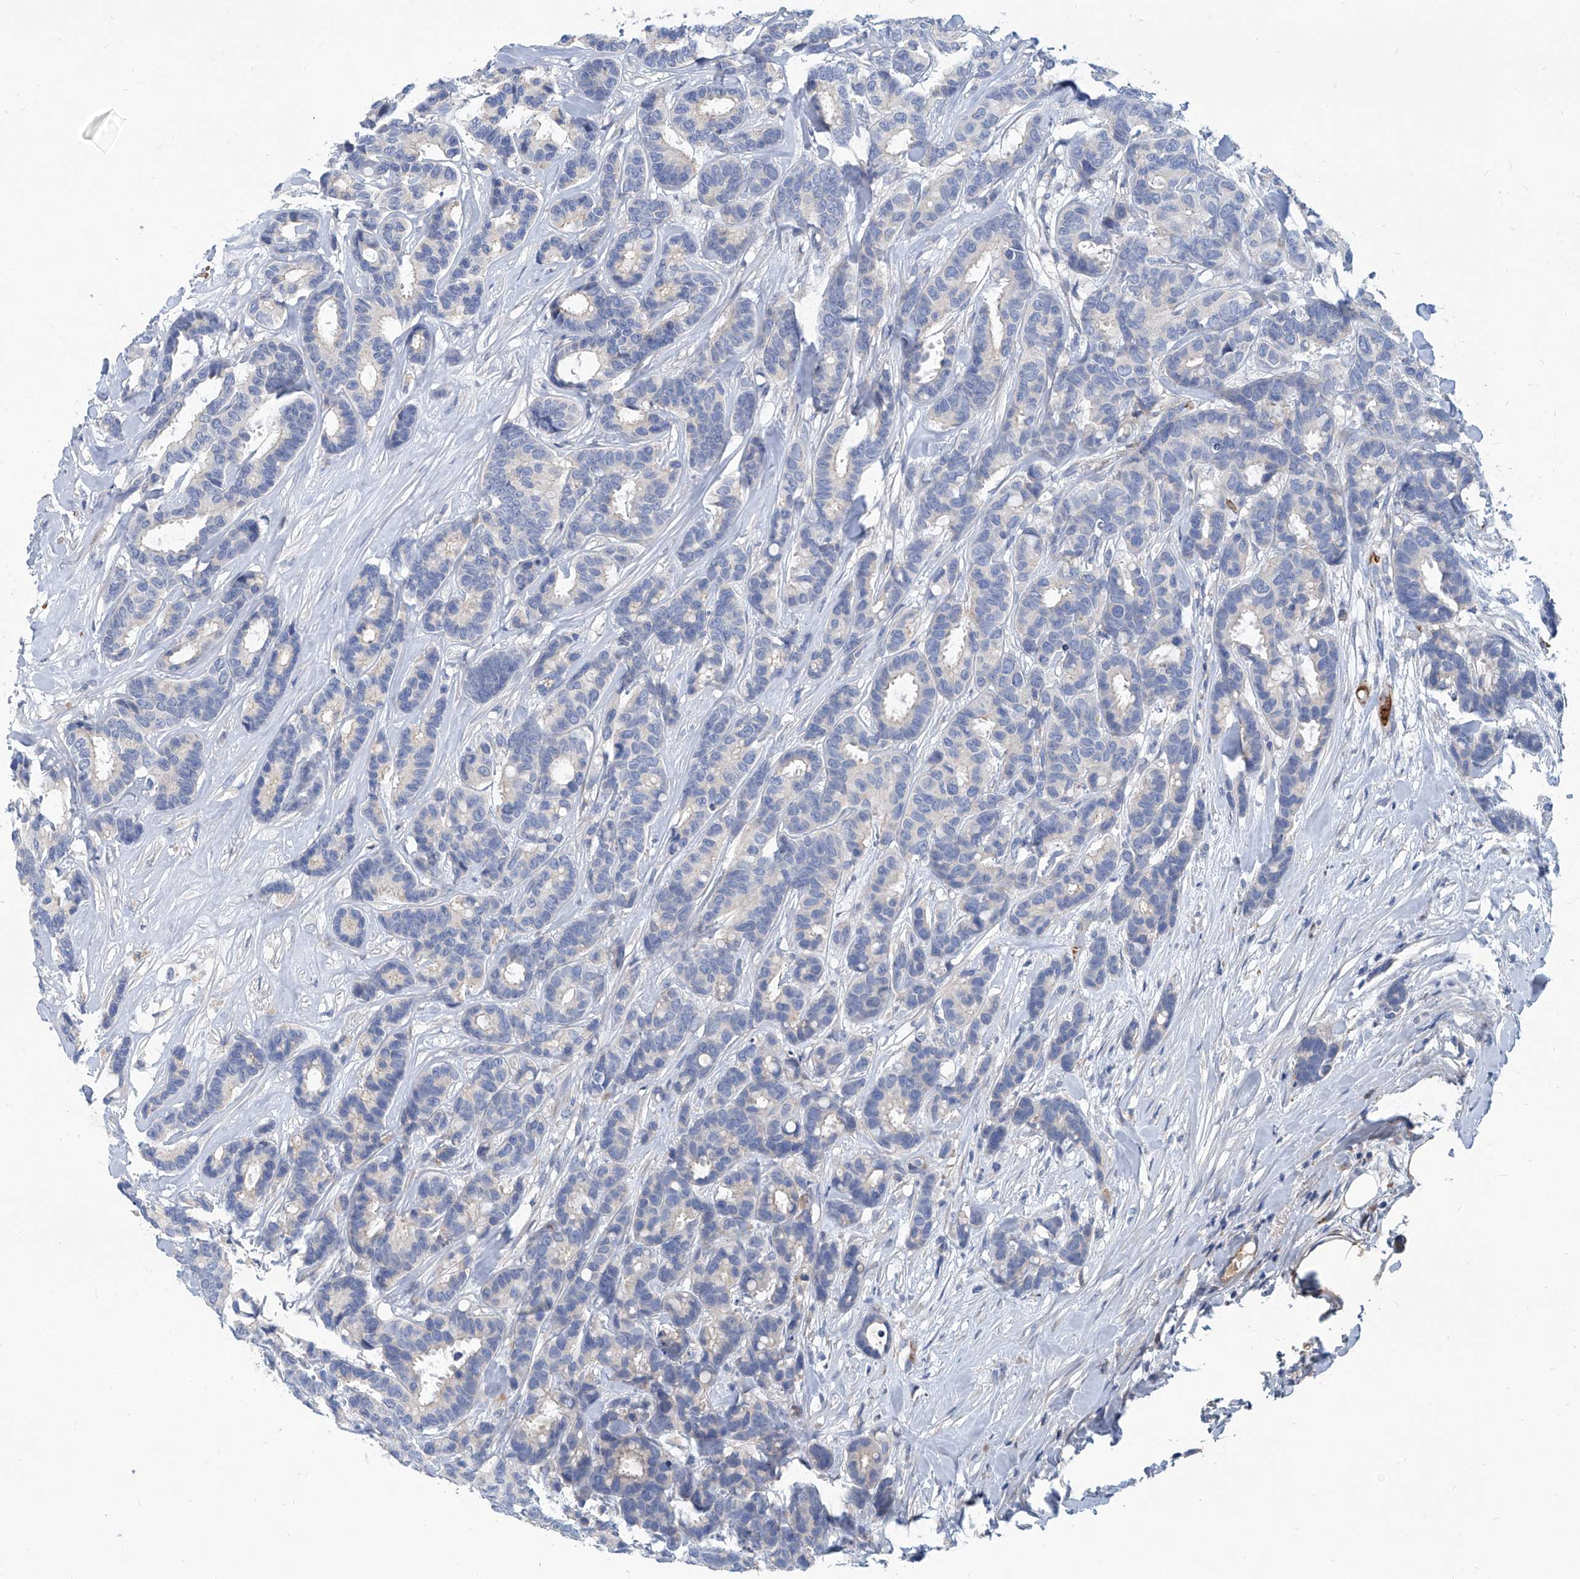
{"staining": {"intensity": "negative", "quantity": "none", "location": "none"}, "tissue": "breast cancer", "cell_type": "Tumor cells", "image_type": "cancer", "snomed": [{"axis": "morphology", "description": "Duct carcinoma"}, {"axis": "topography", "description": "Breast"}], "caption": "Immunohistochemistry (IHC) photomicrograph of neoplastic tissue: human breast cancer stained with DAB (3,3'-diaminobenzidine) demonstrates no significant protein expression in tumor cells.", "gene": "FPR2", "patient": {"sex": "female", "age": 87}}